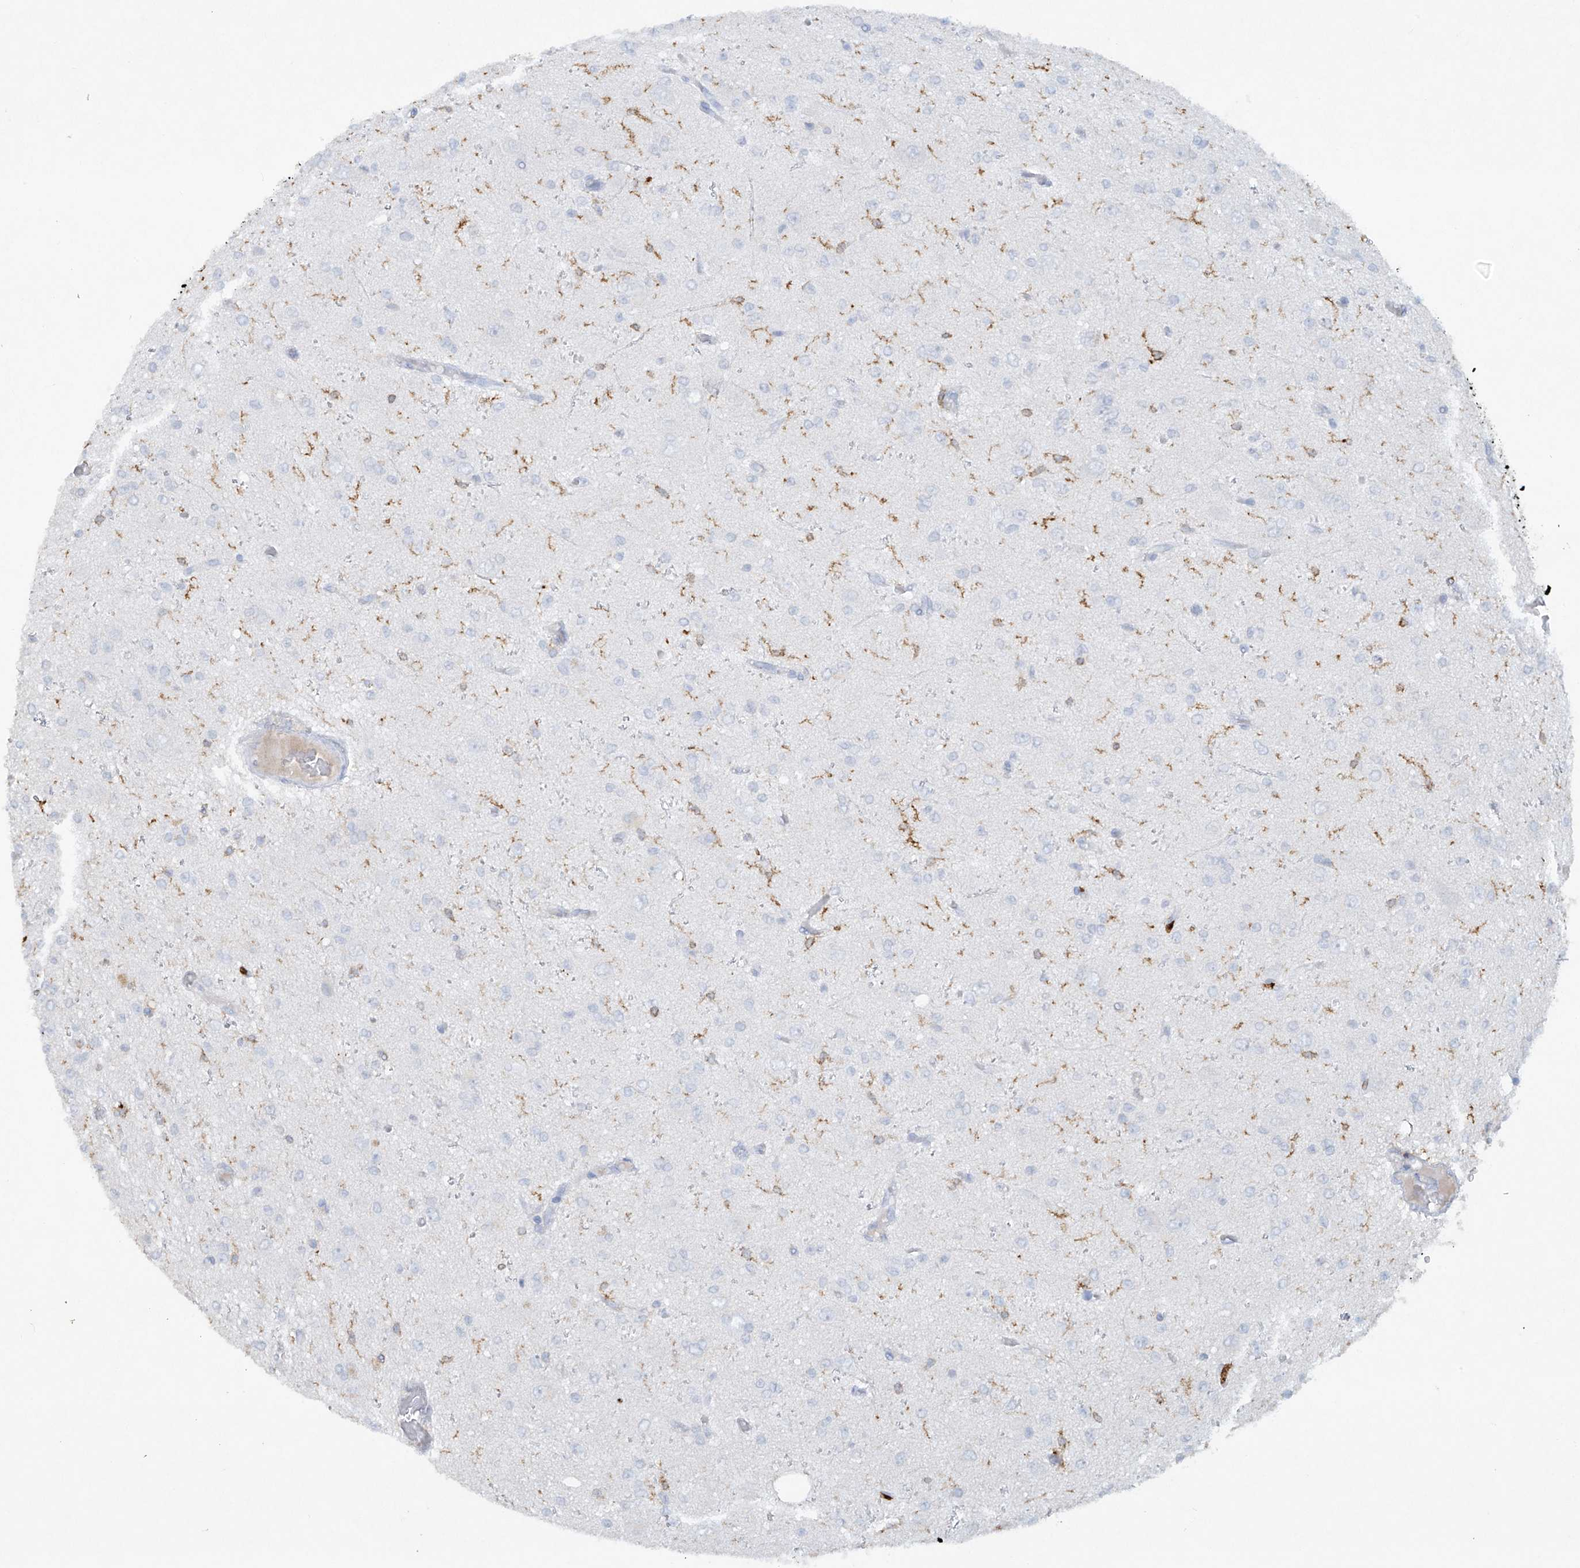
{"staining": {"intensity": "negative", "quantity": "none", "location": "none"}, "tissue": "glioma", "cell_type": "Tumor cells", "image_type": "cancer", "snomed": [{"axis": "morphology", "description": "Glioma, malignant, High grade"}, {"axis": "topography", "description": "pancreas cauda"}], "caption": "The immunohistochemistry (IHC) histopathology image has no significant staining in tumor cells of glioma tissue.", "gene": "FCGR3A", "patient": {"sex": "male", "age": 60}}